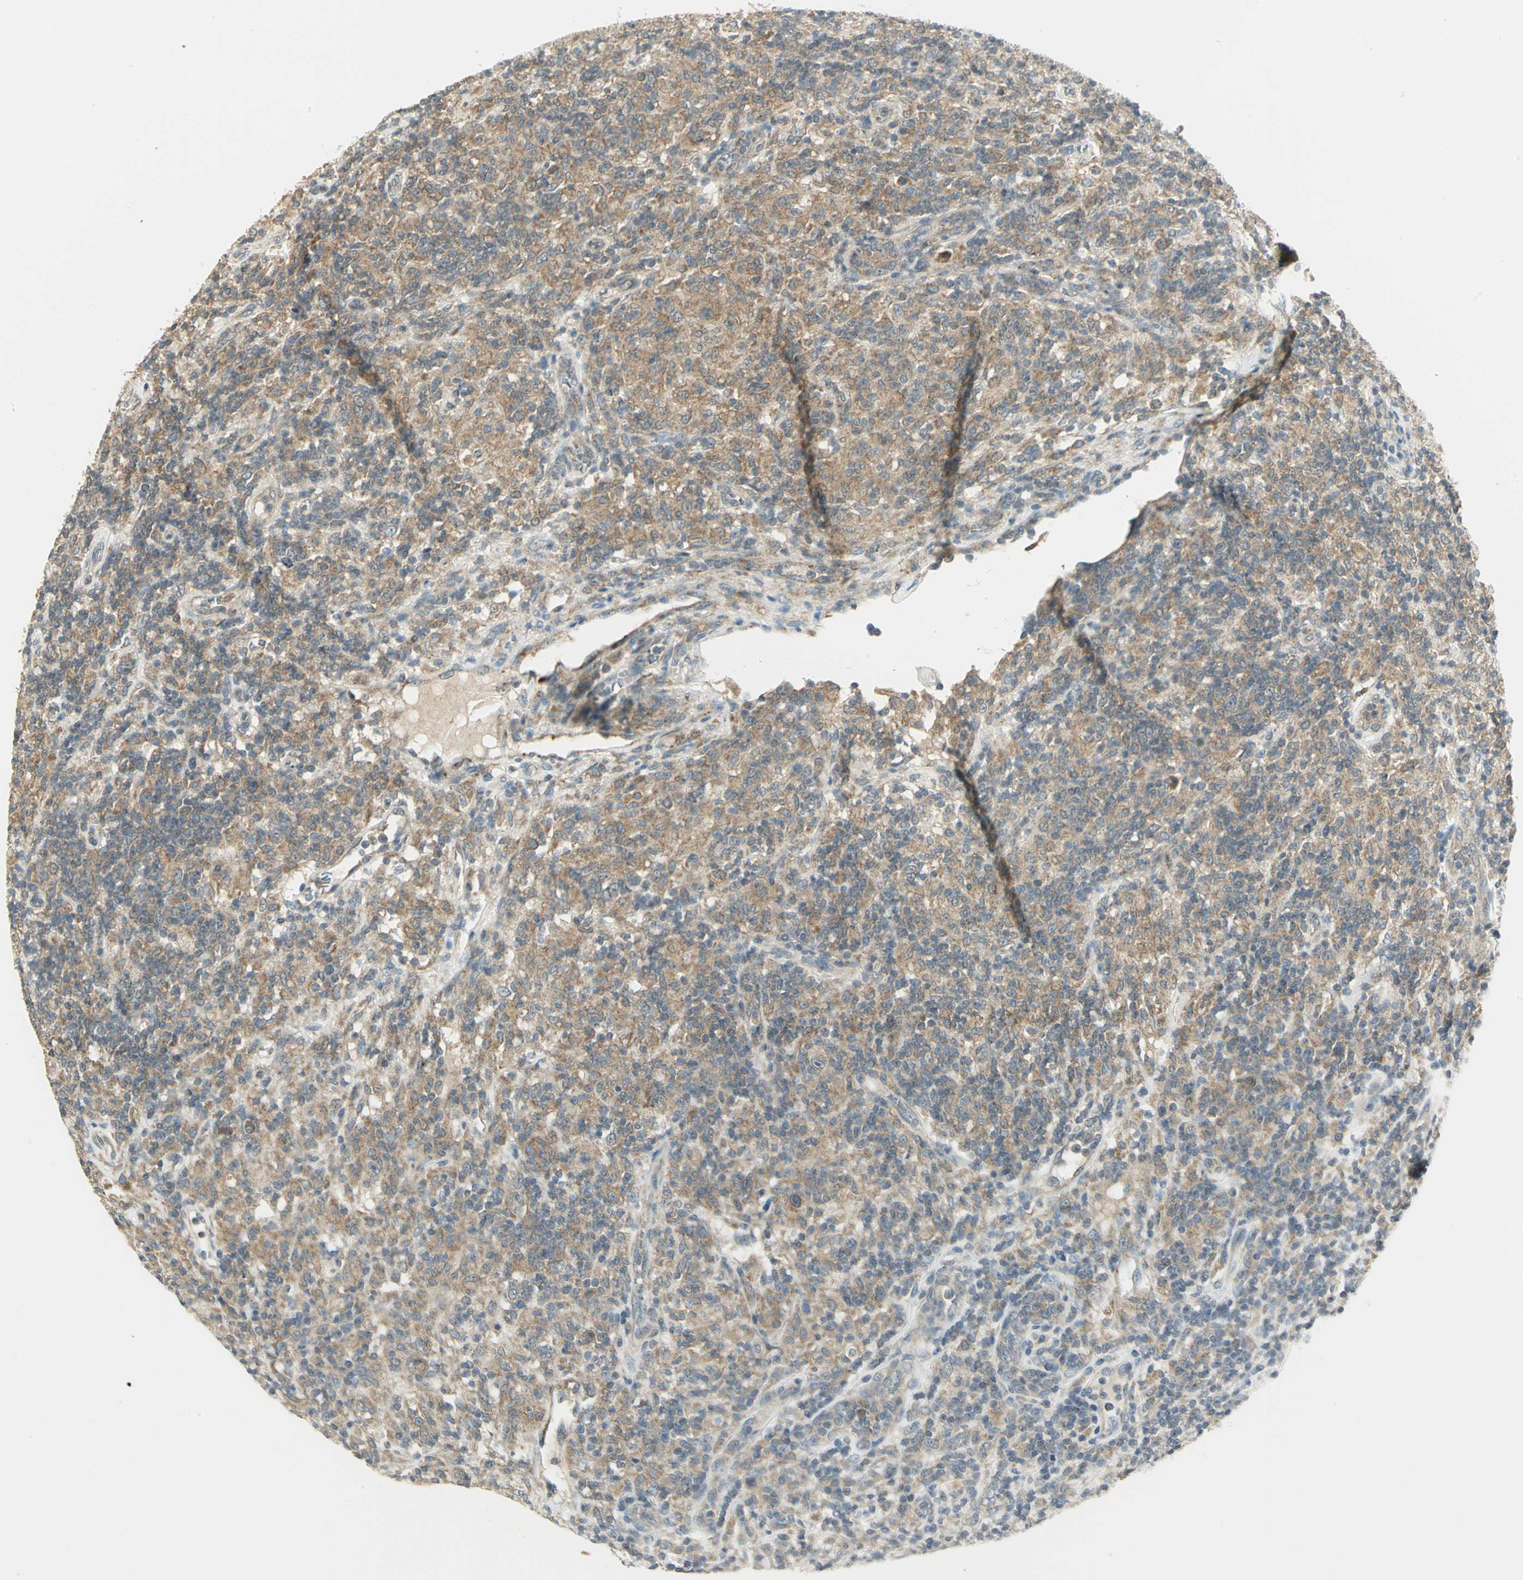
{"staining": {"intensity": "moderate", "quantity": ">75%", "location": "cytoplasmic/membranous"}, "tissue": "lymphoma", "cell_type": "Tumor cells", "image_type": "cancer", "snomed": [{"axis": "morphology", "description": "Hodgkin's disease, NOS"}, {"axis": "topography", "description": "Lymph node"}], "caption": "About >75% of tumor cells in Hodgkin's disease exhibit moderate cytoplasmic/membranous protein expression as visualized by brown immunohistochemical staining.", "gene": "MAPK8IP3", "patient": {"sex": "male", "age": 70}}